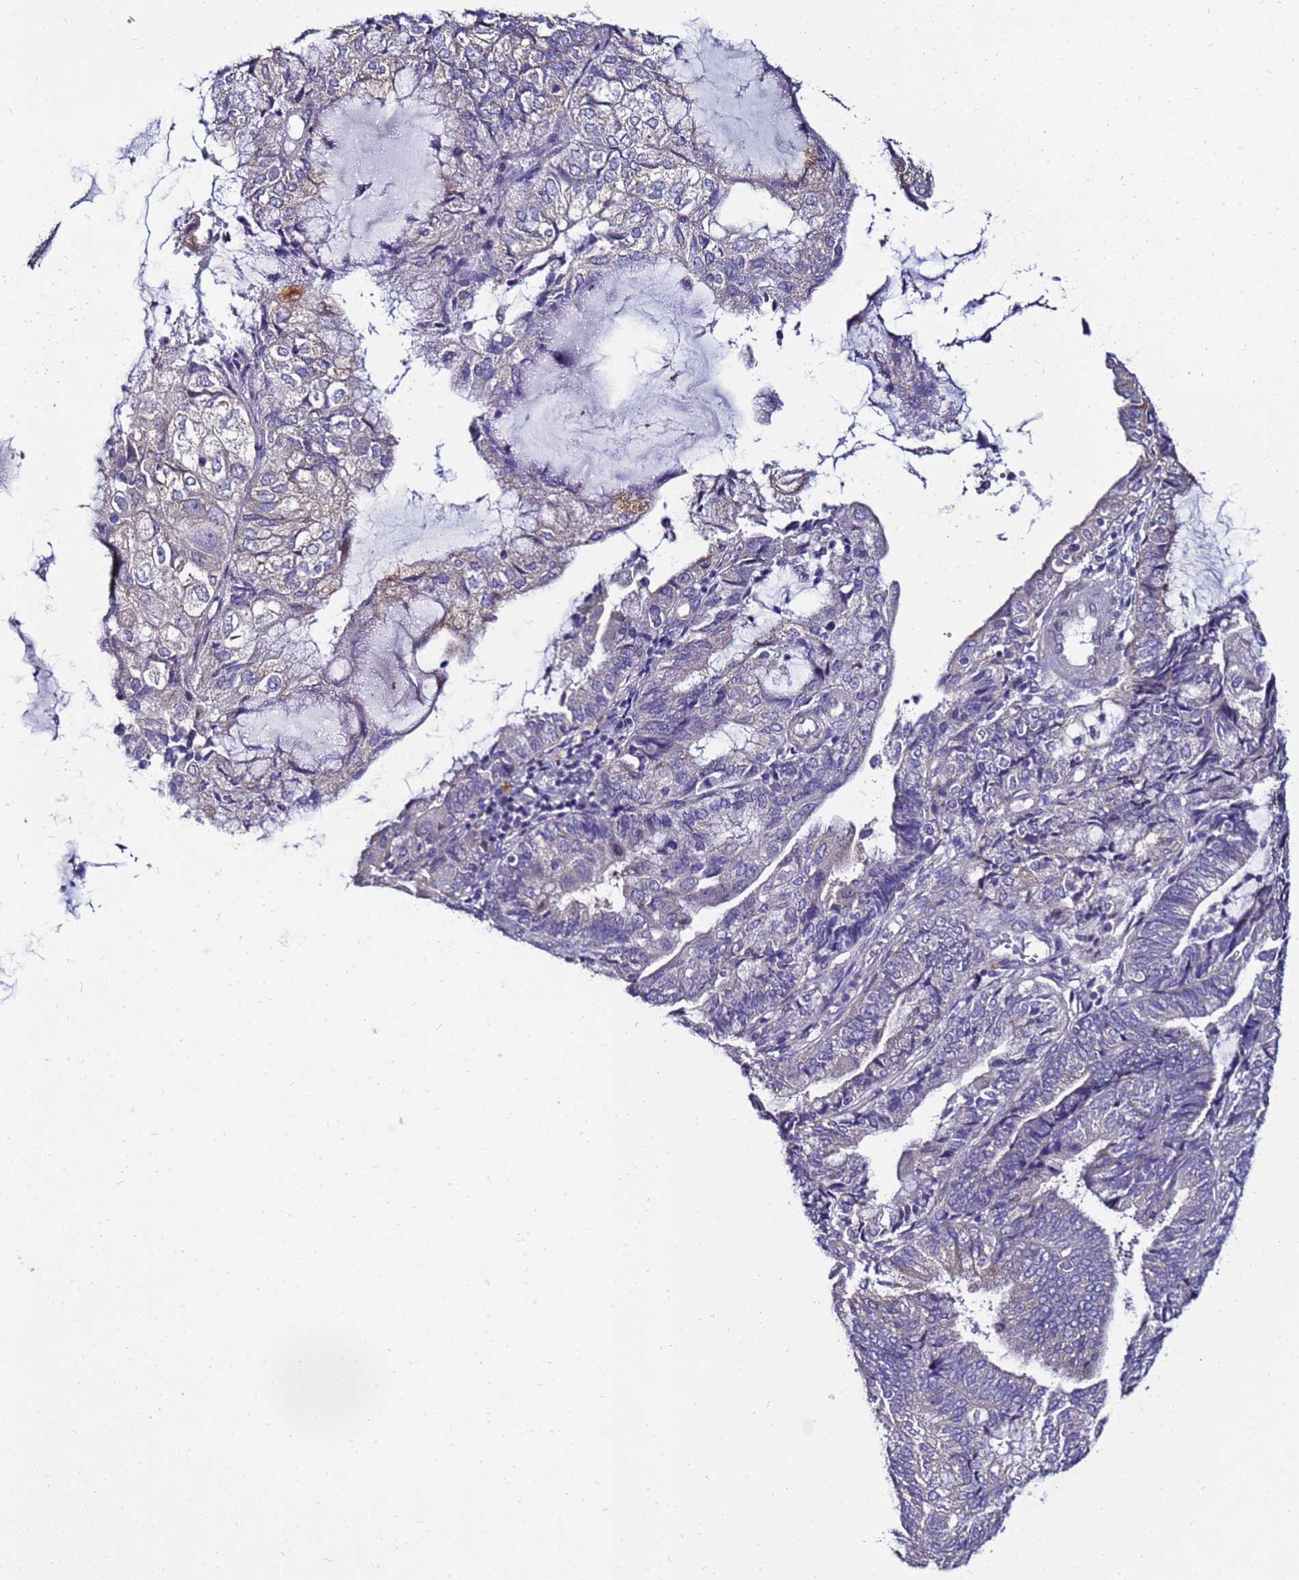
{"staining": {"intensity": "negative", "quantity": "none", "location": "none"}, "tissue": "endometrial cancer", "cell_type": "Tumor cells", "image_type": "cancer", "snomed": [{"axis": "morphology", "description": "Adenocarcinoma, NOS"}, {"axis": "topography", "description": "Endometrium"}], "caption": "Immunohistochemical staining of adenocarcinoma (endometrial) demonstrates no significant positivity in tumor cells.", "gene": "FAM166B", "patient": {"sex": "female", "age": 81}}